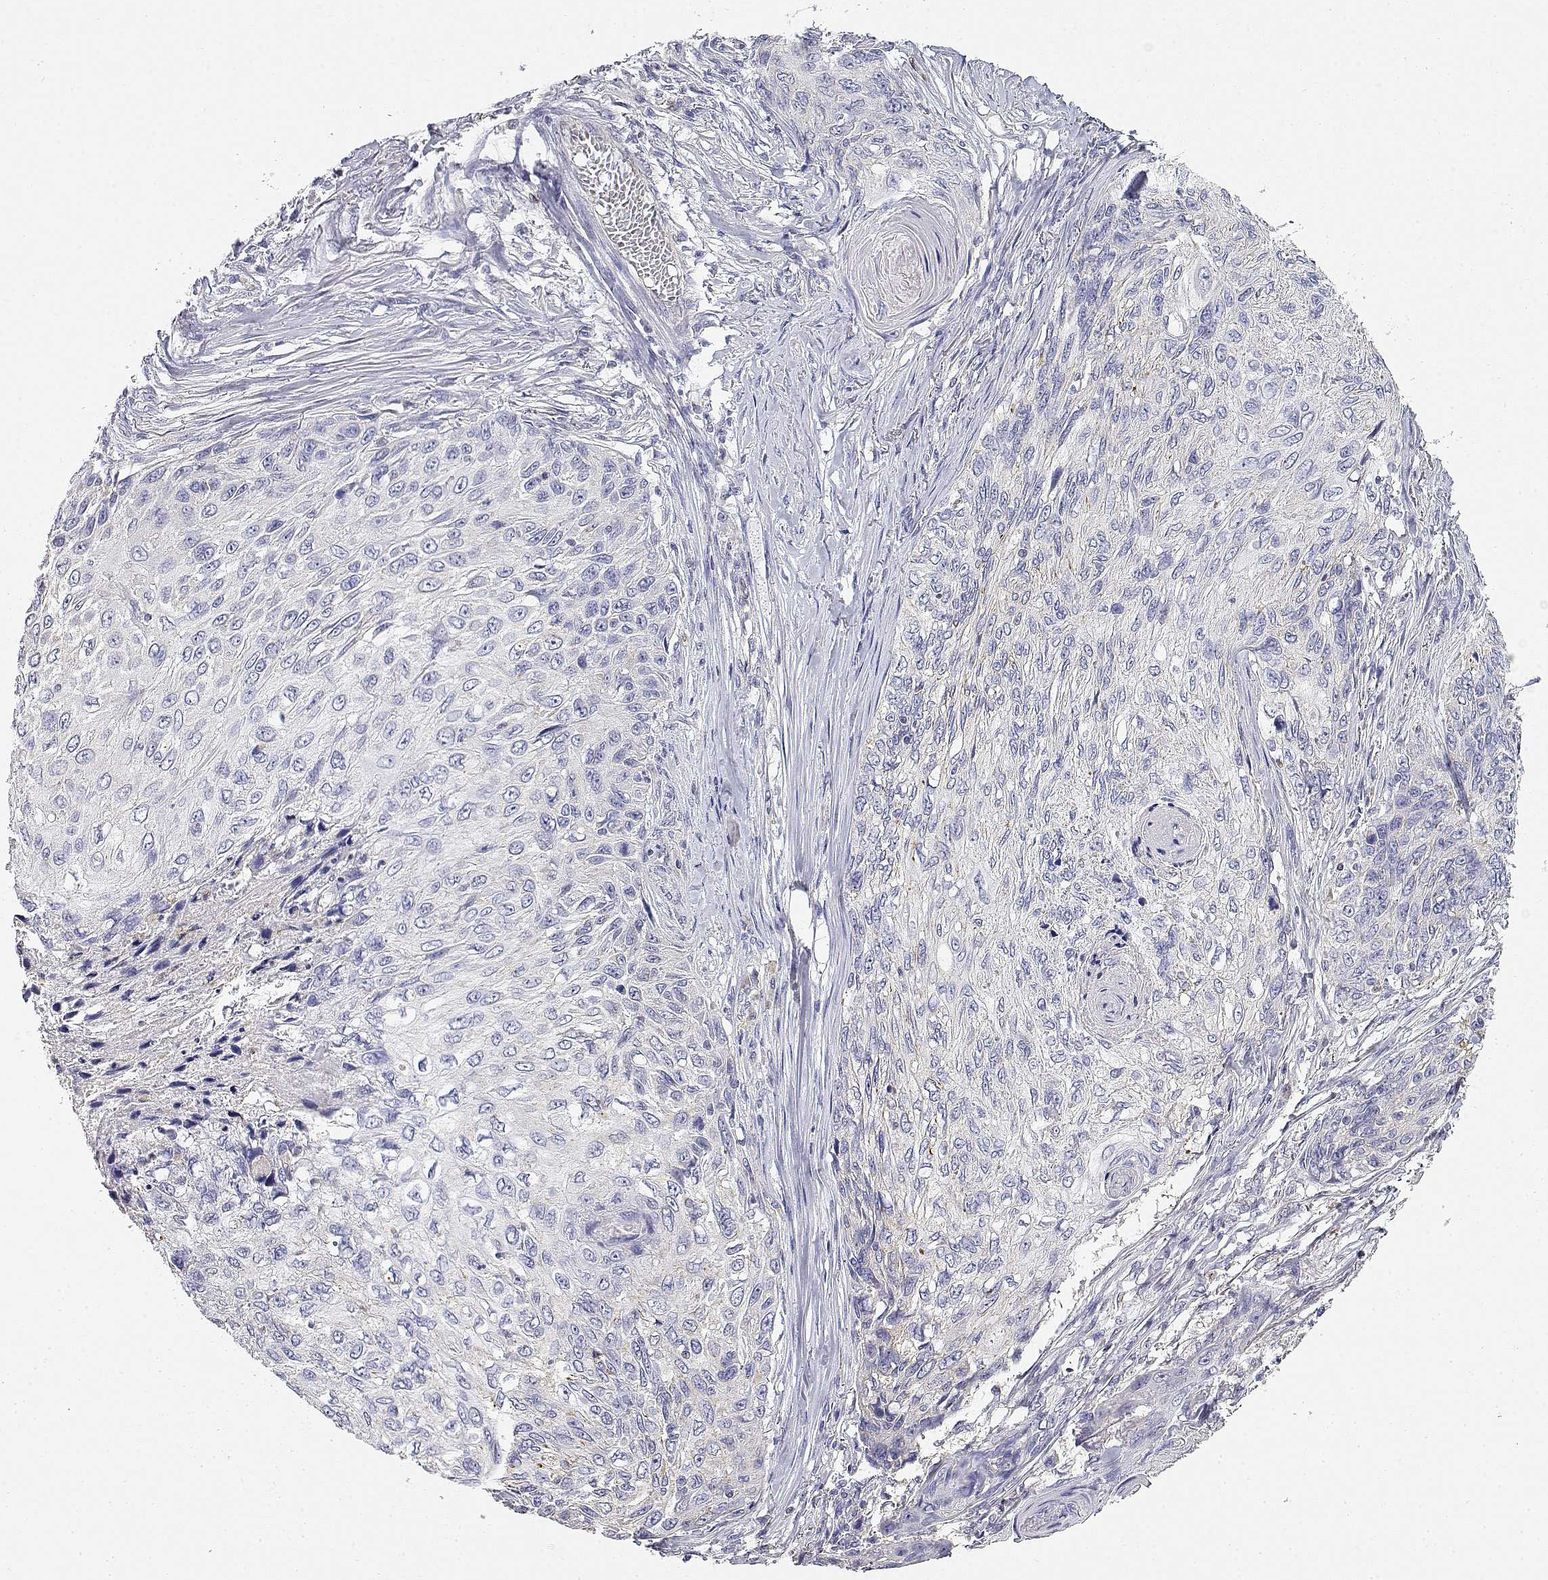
{"staining": {"intensity": "negative", "quantity": "none", "location": "none"}, "tissue": "skin cancer", "cell_type": "Tumor cells", "image_type": "cancer", "snomed": [{"axis": "morphology", "description": "Squamous cell carcinoma, NOS"}, {"axis": "topography", "description": "Skin"}], "caption": "This micrograph is of squamous cell carcinoma (skin) stained with IHC to label a protein in brown with the nuclei are counter-stained blue. There is no expression in tumor cells.", "gene": "ADA", "patient": {"sex": "male", "age": 92}}